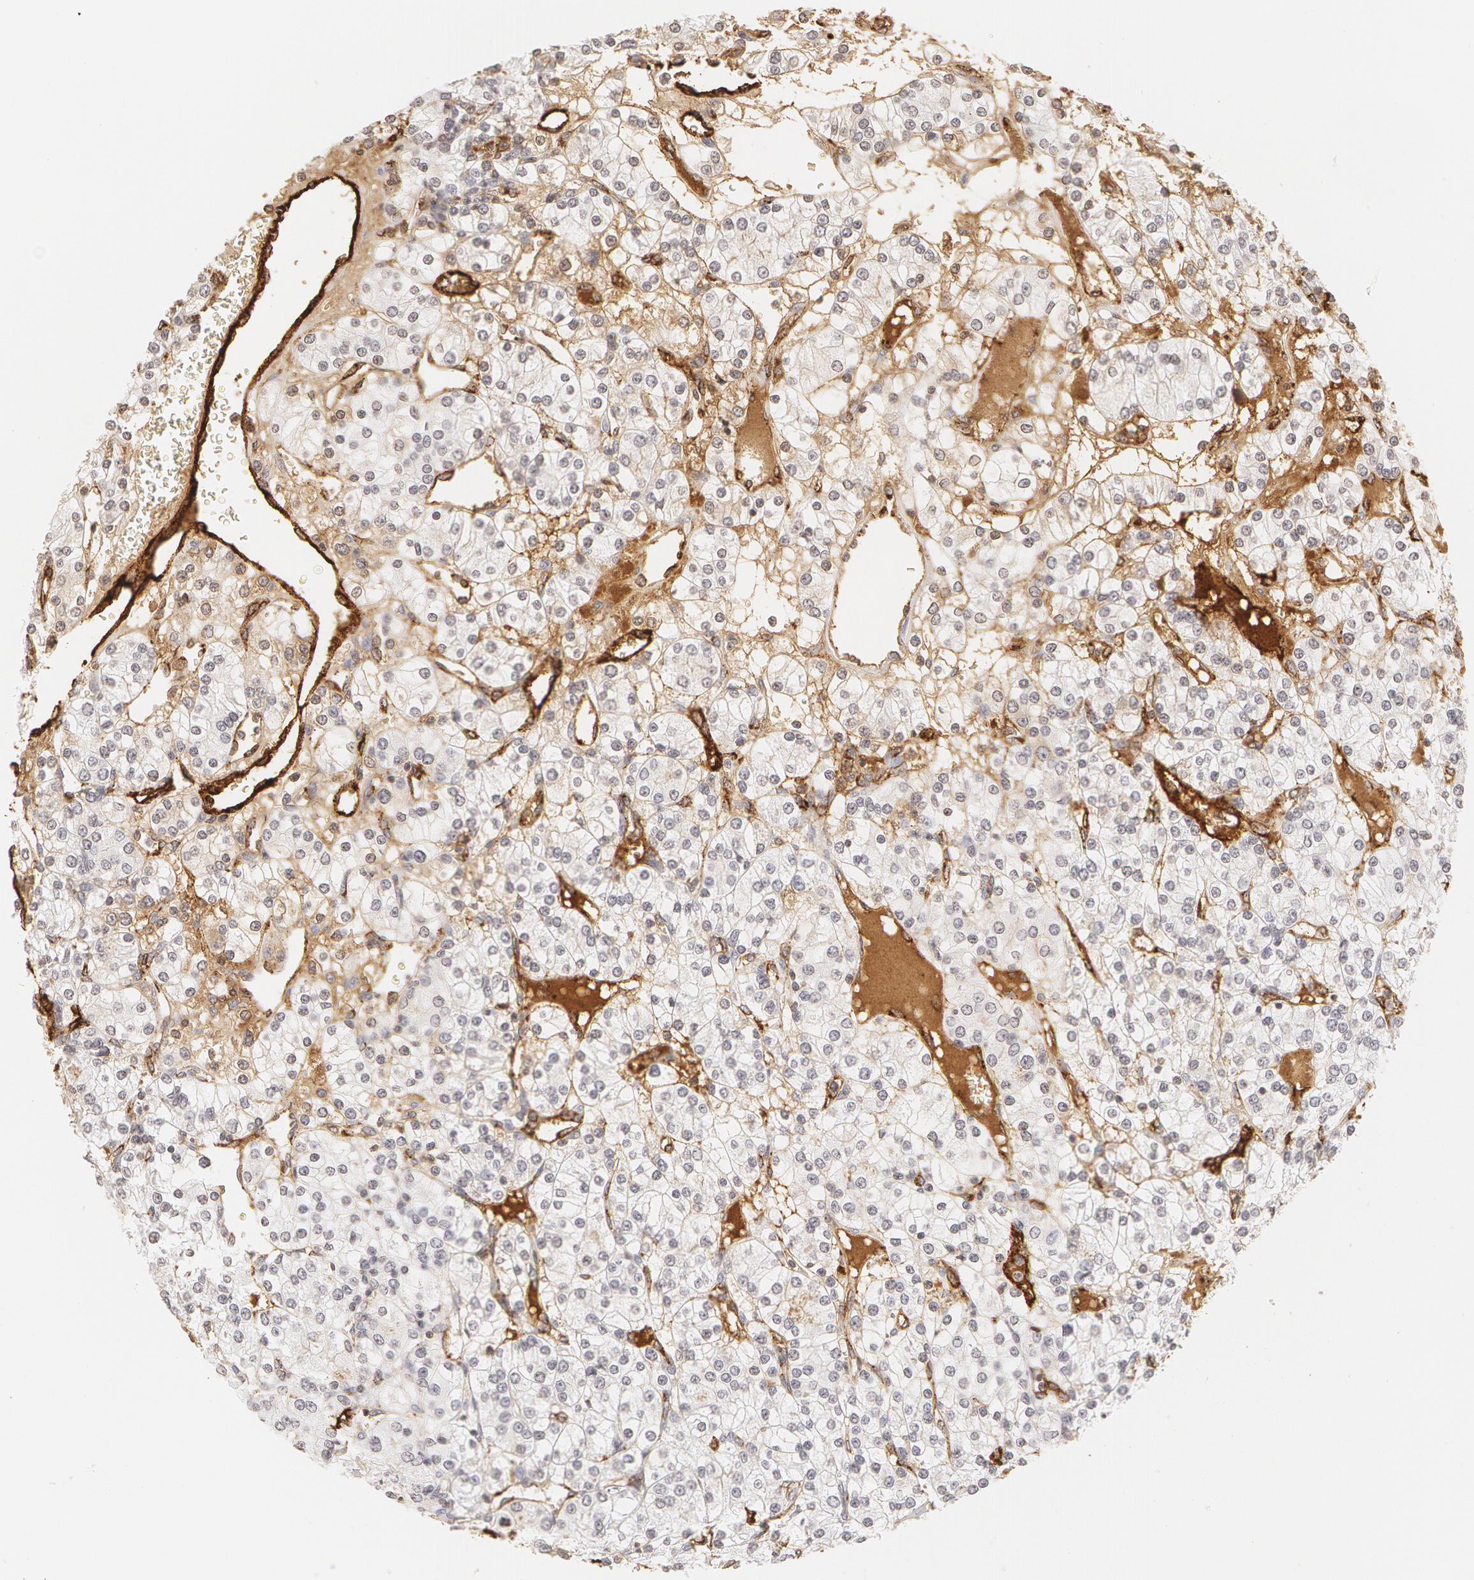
{"staining": {"intensity": "negative", "quantity": "none", "location": "none"}, "tissue": "renal cancer", "cell_type": "Tumor cells", "image_type": "cancer", "snomed": [{"axis": "morphology", "description": "Adenocarcinoma, NOS"}, {"axis": "topography", "description": "Kidney"}], "caption": "Histopathology image shows no significant protein expression in tumor cells of renal cancer (adenocarcinoma).", "gene": "VWF", "patient": {"sex": "female", "age": 62}}